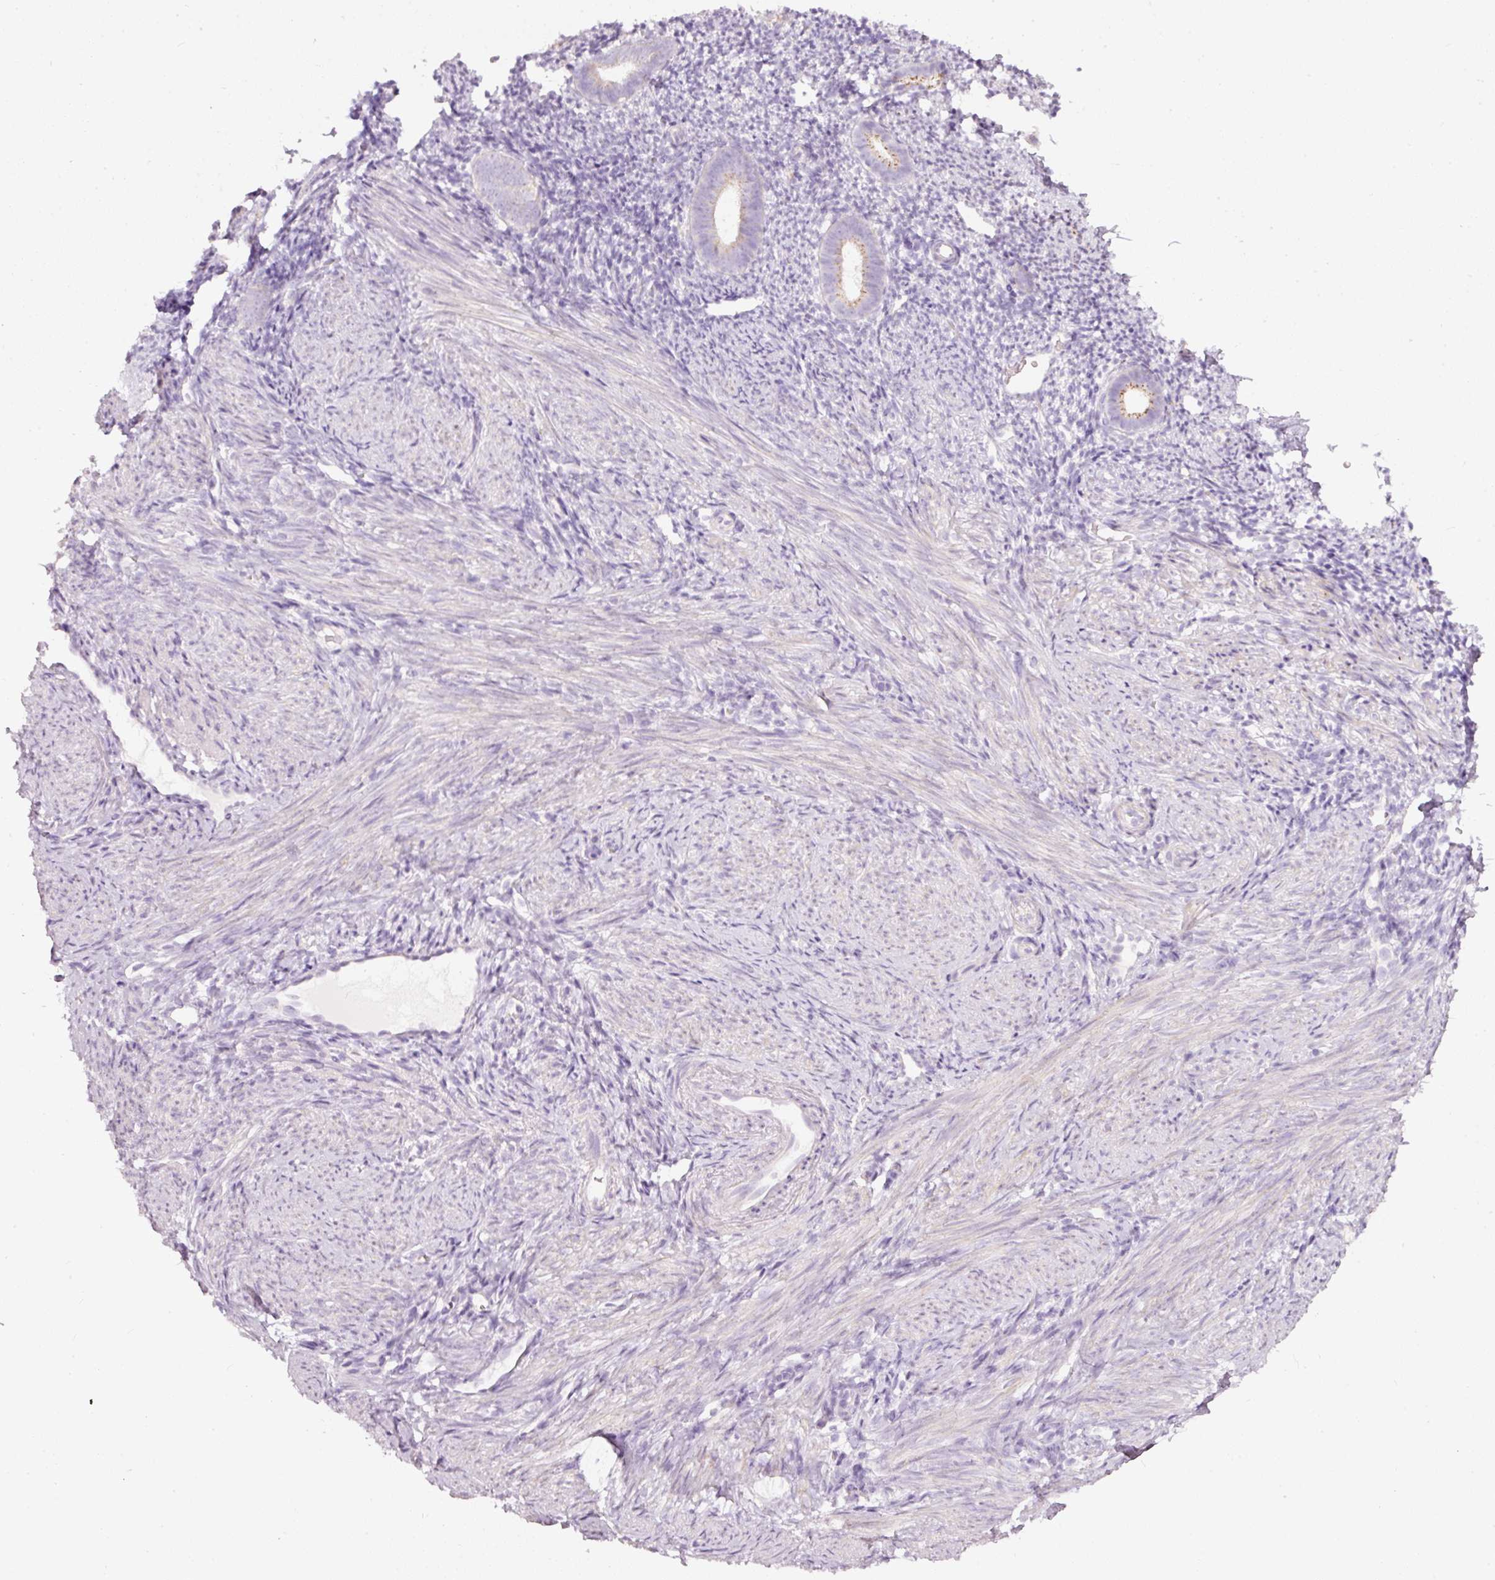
{"staining": {"intensity": "negative", "quantity": "none", "location": "none"}, "tissue": "endometrium", "cell_type": "Cells in endometrial stroma", "image_type": "normal", "snomed": [{"axis": "morphology", "description": "Normal tissue, NOS"}, {"axis": "topography", "description": "Endometrium"}], "caption": "Benign endometrium was stained to show a protein in brown. There is no significant staining in cells in endometrial stroma. (DAB (3,3'-diaminobenzidine) immunohistochemistry (IHC) with hematoxylin counter stain).", "gene": "PDXDC1", "patient": {"sex": "female", "age": 39}}